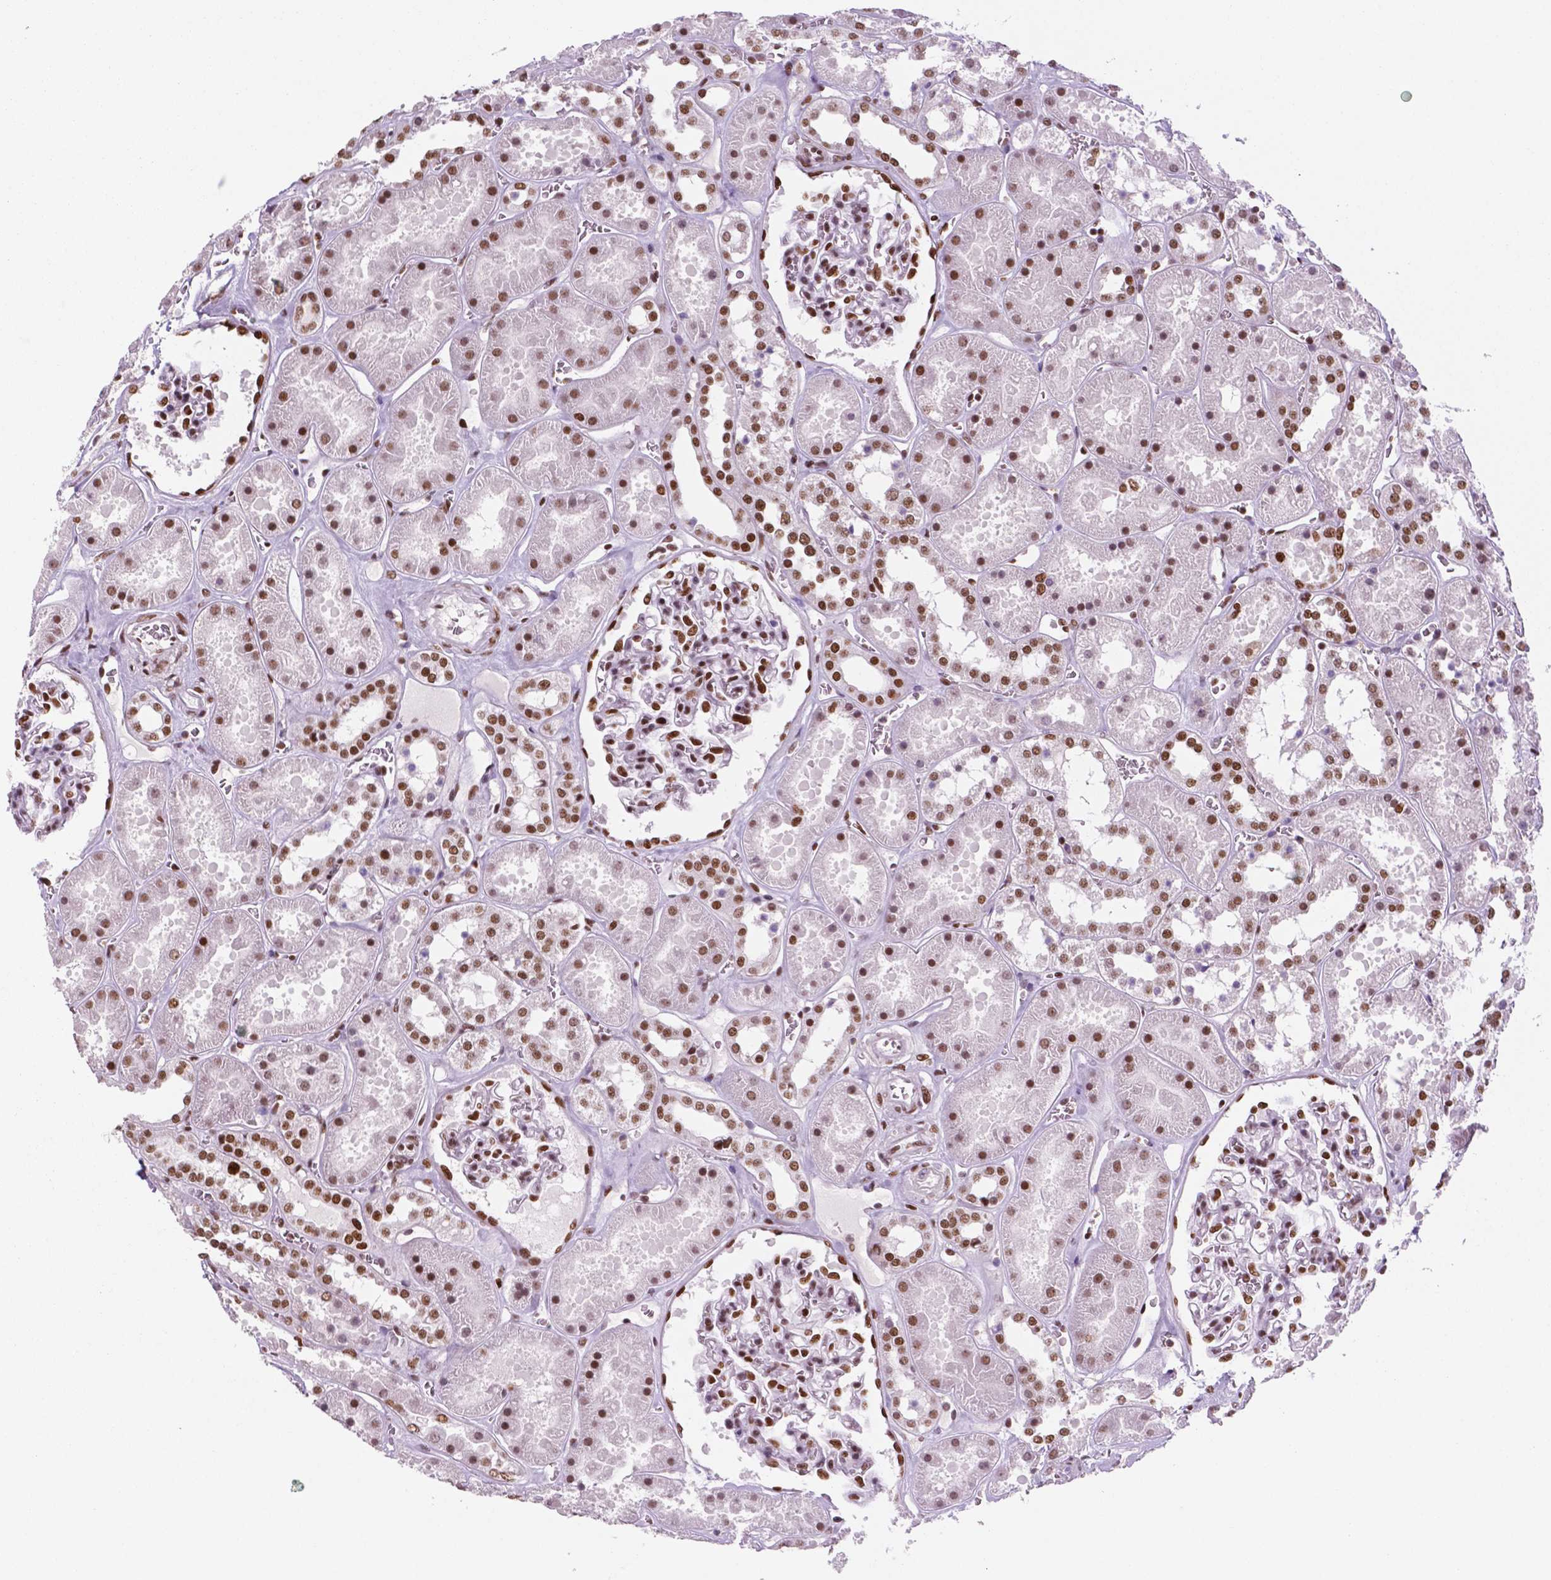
{"staining": {"intensity": "strong", "quantity": "25%-75%", "location": "nuclear"}, "tissue": "kidney", "cell_type": "Cells in glomeruli", "image_type": "normal", "snomed": [{"axis": "morphology", "description": "Normal tissue, NOS"}, {"axis": "topography", "description": "Kidney"}], "caption": "Immunohistochemistry (IHC) (DAB (3,3'-diaminobenzidine)) staining of unremarkable human kidney demonstrates strong nuclear protein expression in approximately 25%-75% of cells in glomeruli. (Stains: DAB in brown, nuclei in blue, Microscopy: brightfield microscopy at high magnification).", "gene": "MSH6", "patient": {"sex": "female", "age": 41}}